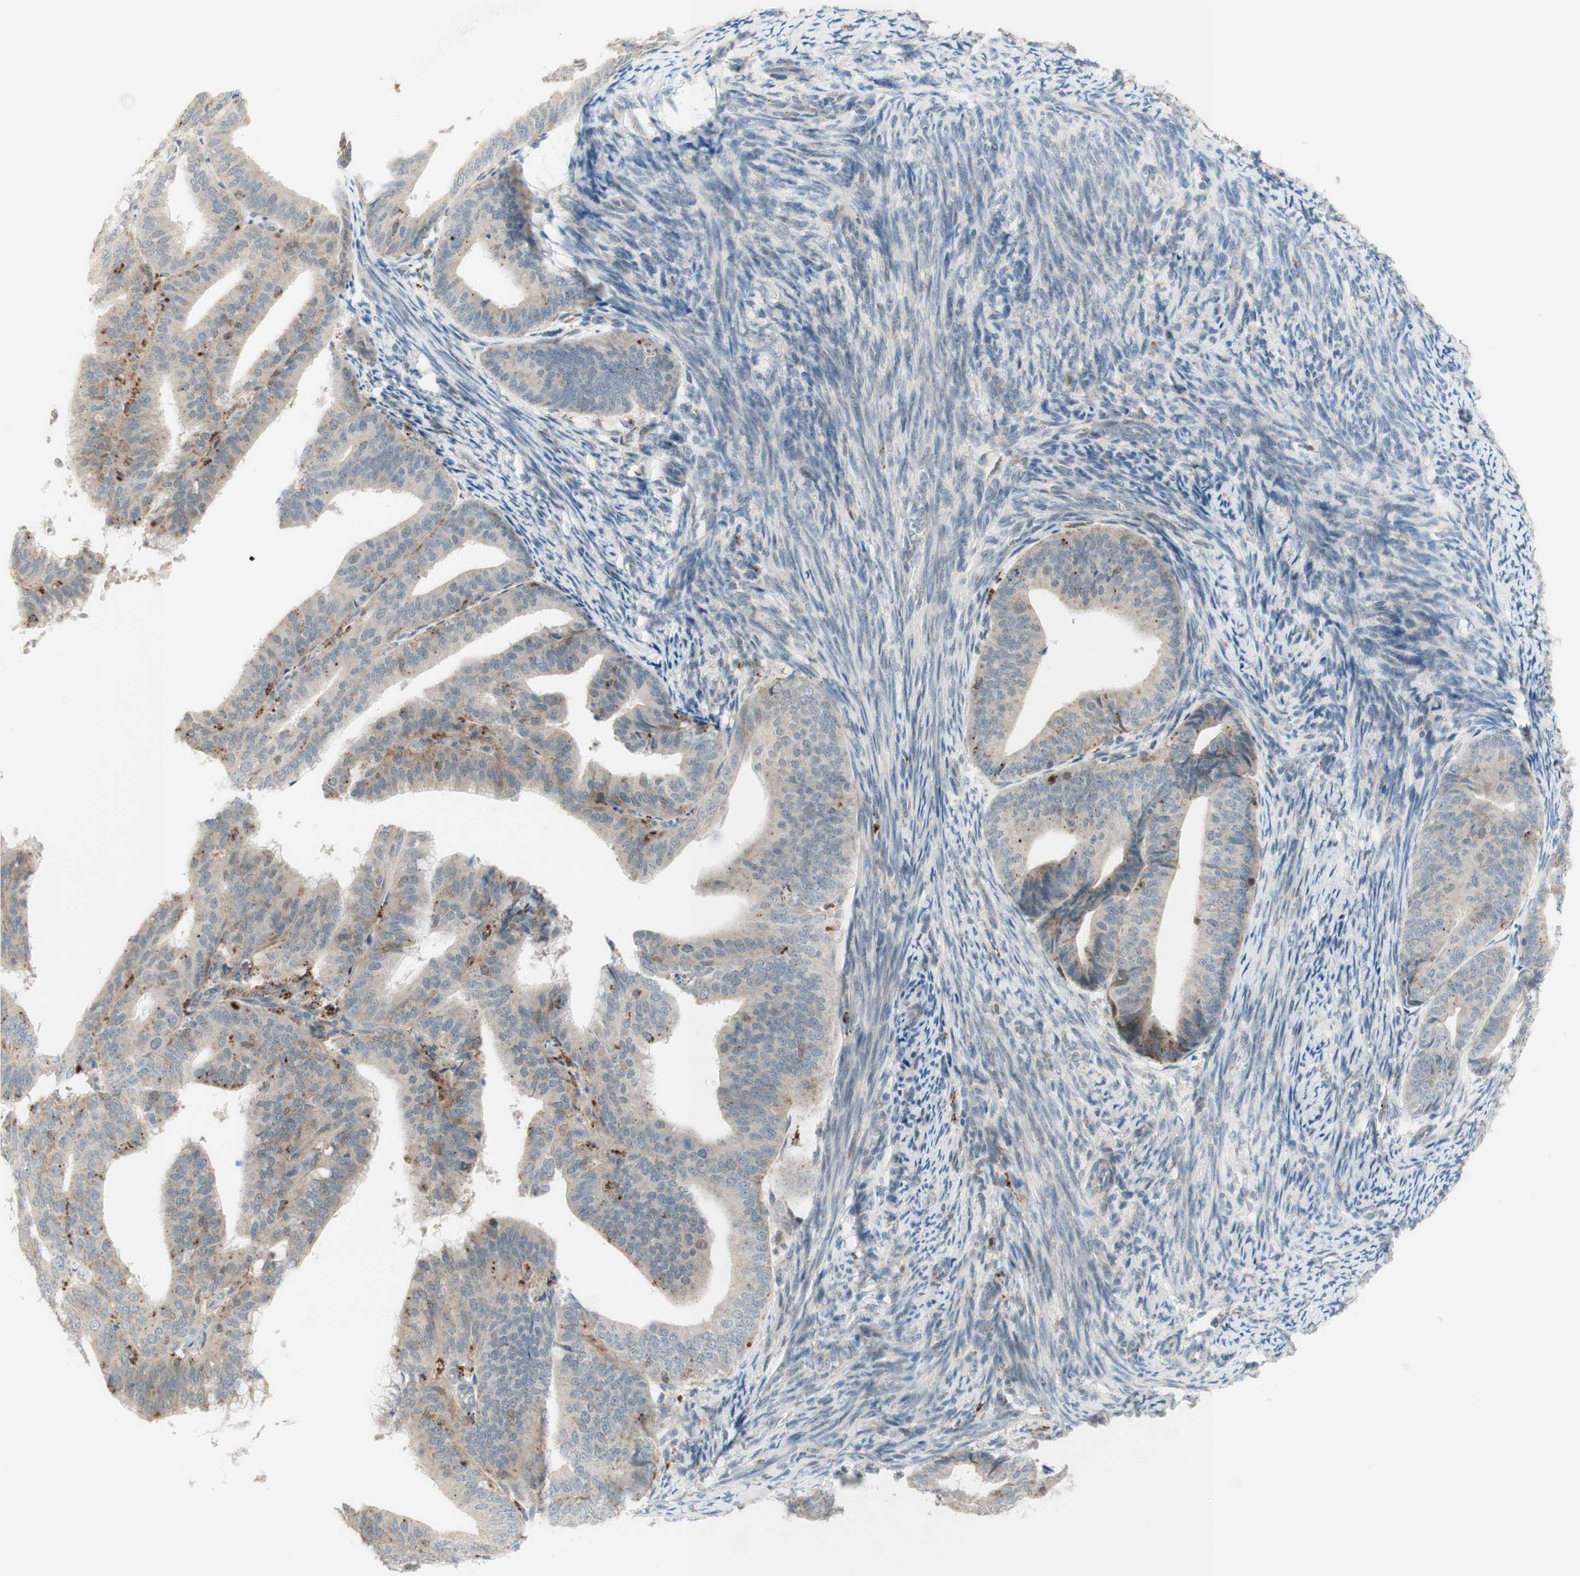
{"staining": {"intensity": "weak", "quantity": ">75%", "location": "cytoplasmic/membranous"}, "tissue": "endometrial cancer", "cell_type": "Tumor cells", "image_type": "cancer", "snomed": [{"axis": "morphology", "description": "Adenocarcinoma, NOS"}, {"axis": "topography", "description": "Endometrium"}], "caption": "Protein staining of endometrial cancer (adenocarcinoma) tissue reveals weak cytoplasmic/membranous staining in approximately >75% of tumor cells.", "gene": "GAPT", "patient": {"sex": "female", "age": 63}}